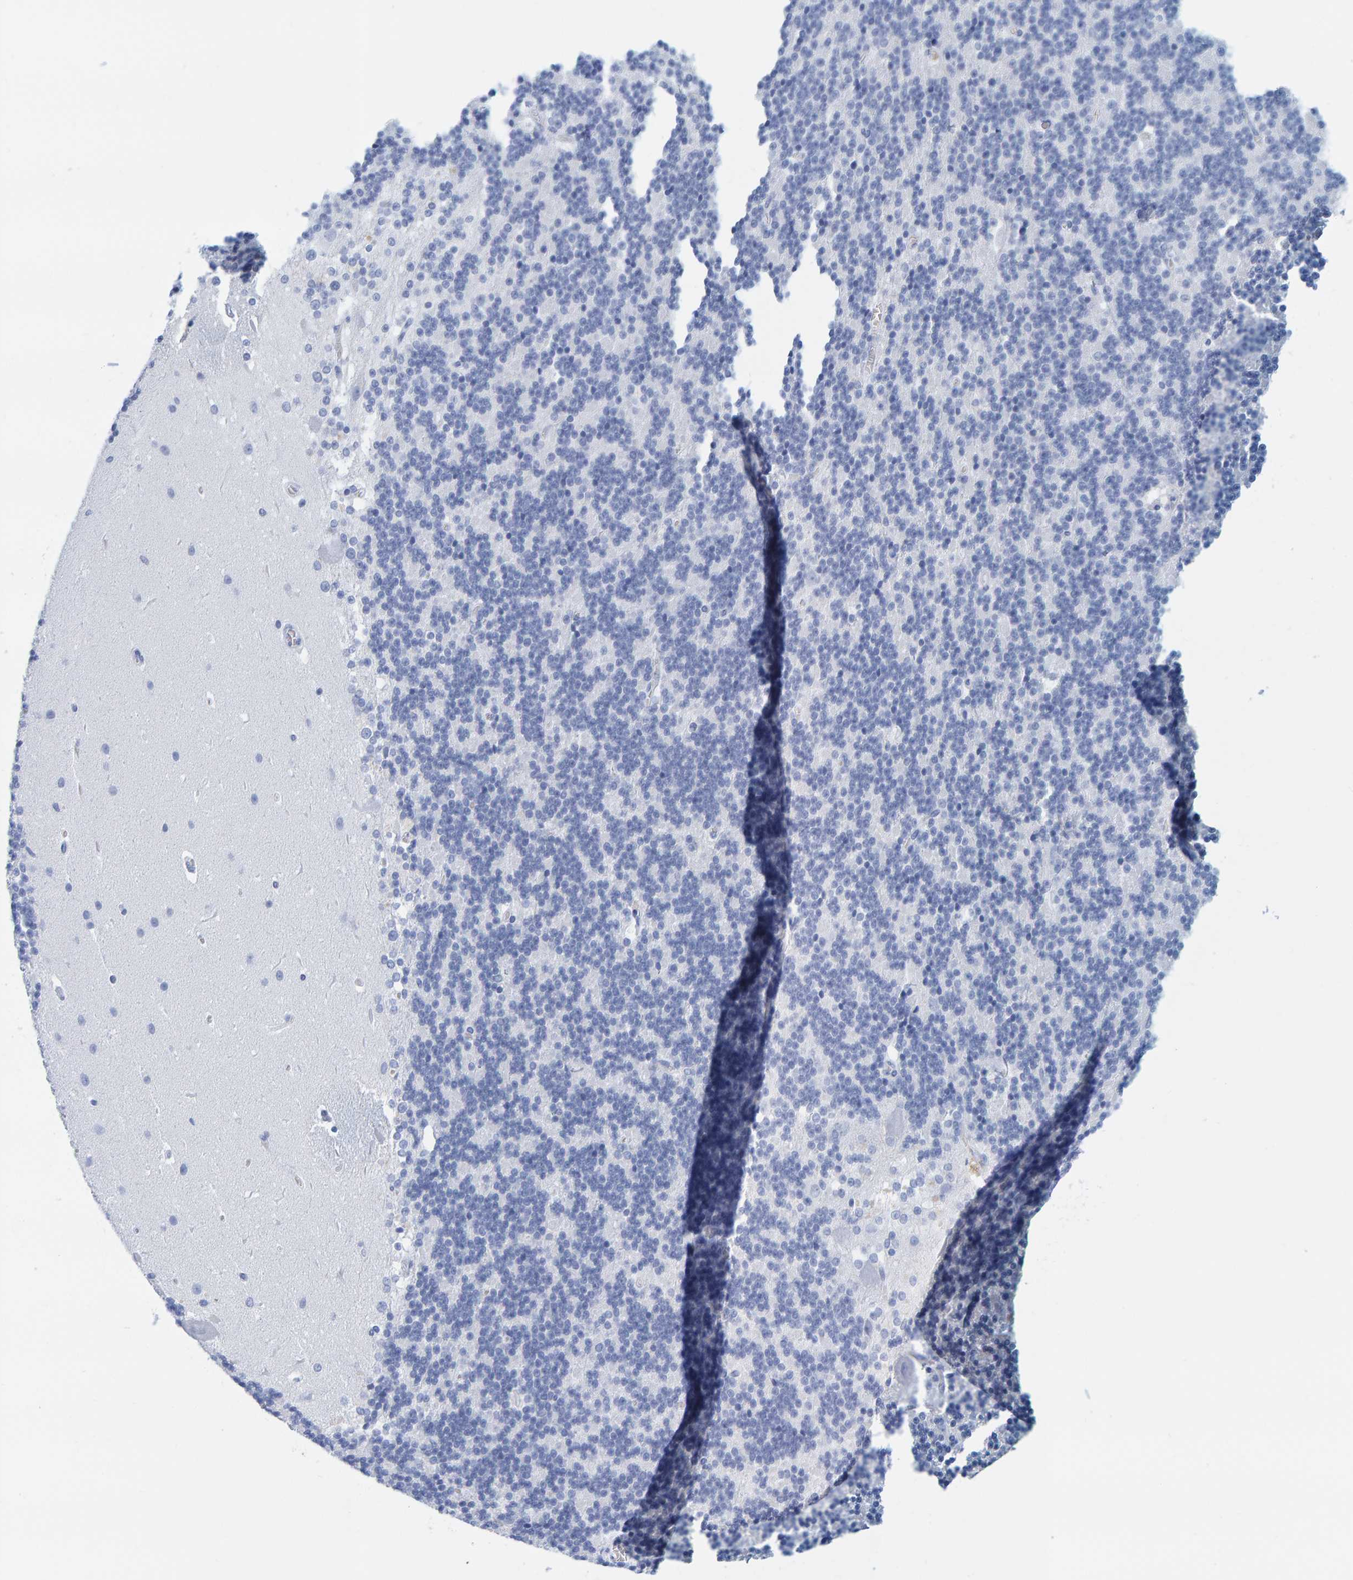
{"staining": {"intensity": "negative", "quantity": "none", "location": "none"}, "tissue": "cerebellum", "cell_type": "Cells in granular layer", "image_type": "normal", "snomed": [{"axis": "morphology", "description": "Normal tissue, NOS"}, {"axis": "topography", "description": "Cerebellum"}], "caption": "Cells in granular layer are negative for brown protein staining in unremarkable cerebellum. (DAB immunohistochemistry with hematoxylin counter stain).", "gene": "SFTPC", "patient": {"sex": "female", "age": 19}}